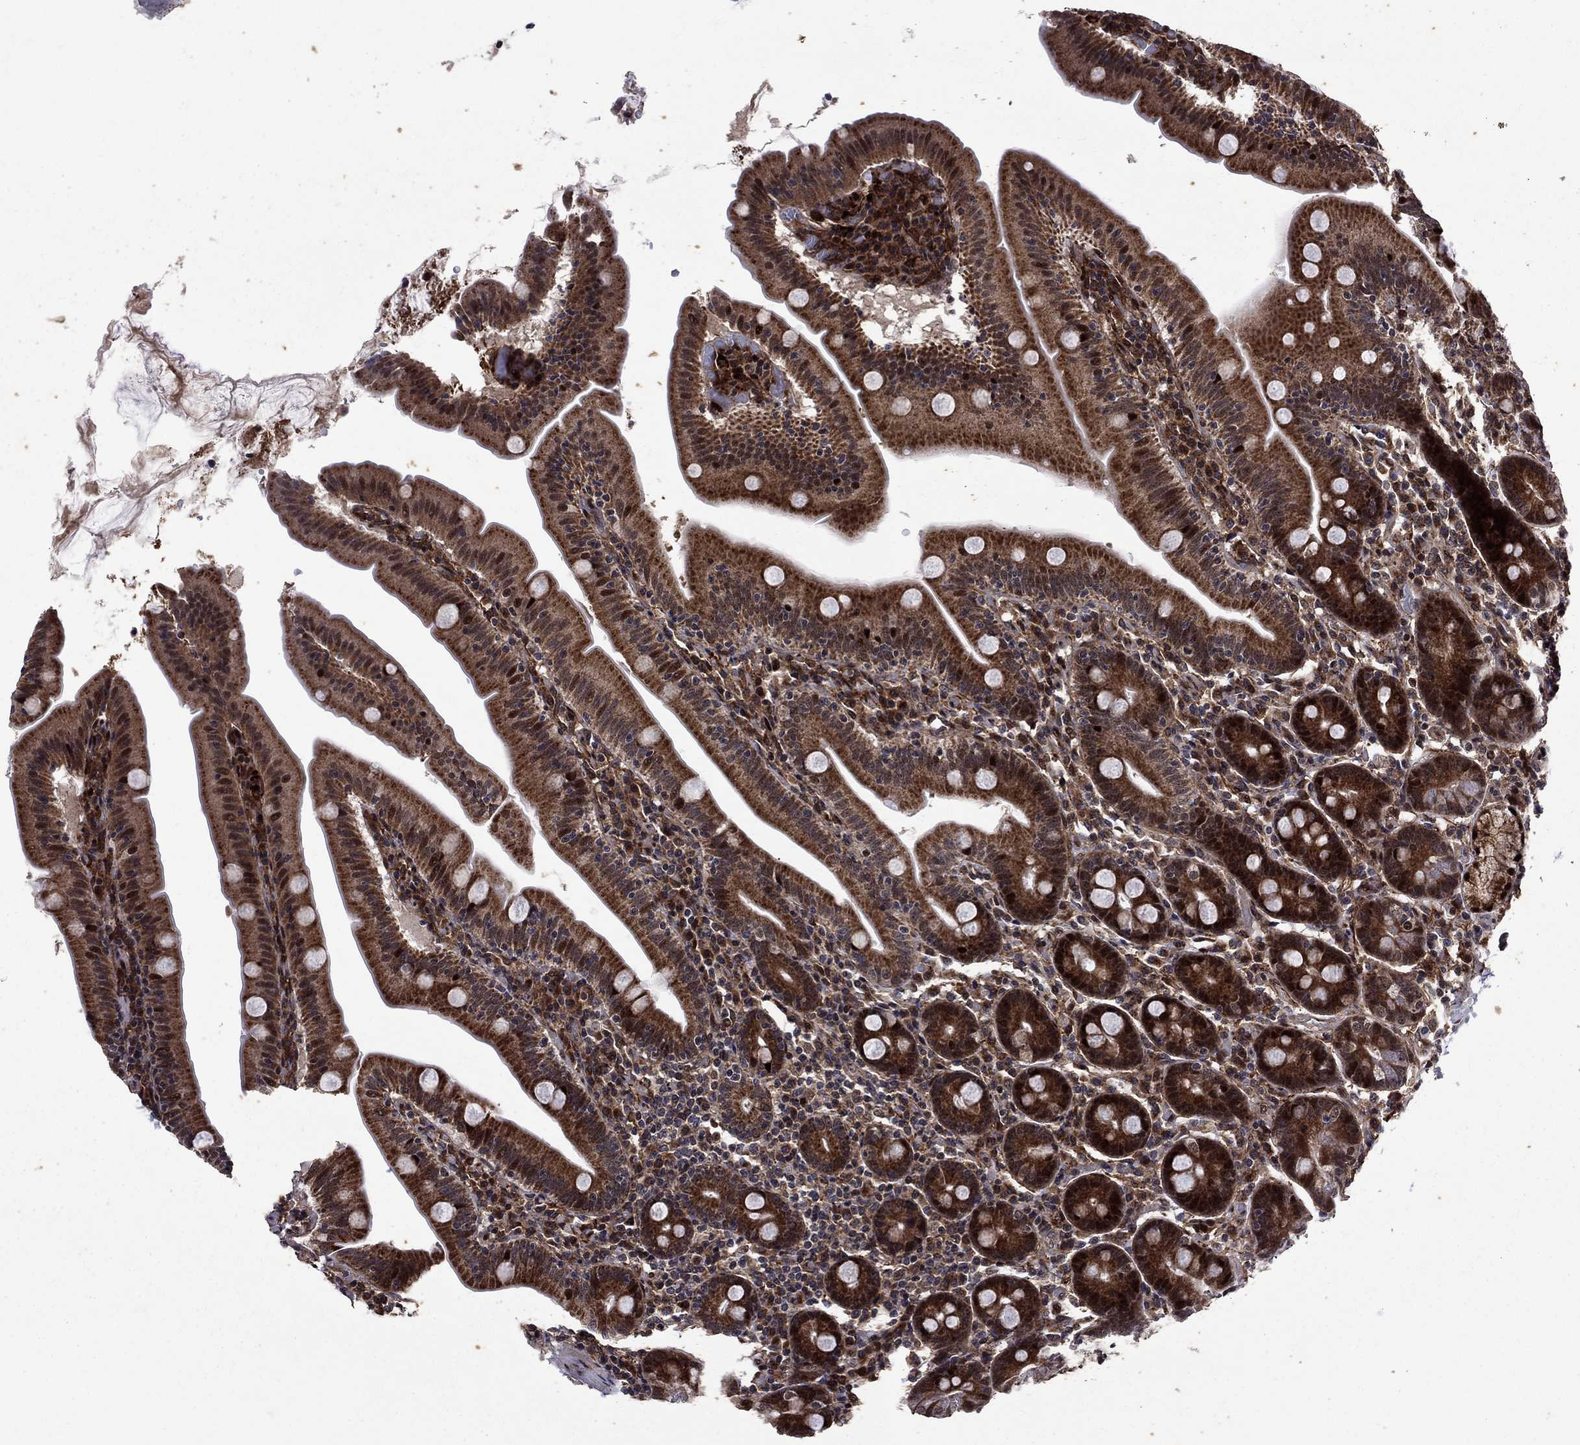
{"staining": {"intensity": "strong", "quantity": ">75%", "location": "cytoplasmic/membranous"}, "tissue": "small intestine", "cell_type": "Glandular cells", "image_type": "normal", "snomed": [{"axis": "morphology", "description": "Normal tissue, NOS"}, {"axis": "topography", "description": "Small intestine"}], "caption": "Immunohistochemistry histopathology image of benign small intestine stained for a protein (brown), which exhibits high levels of strong cytoplasmic/membranous staining in approximately >75% of glandular cells.", "gene": "AGTPBP1", "patient": {"sex": "male", "age": 37}}